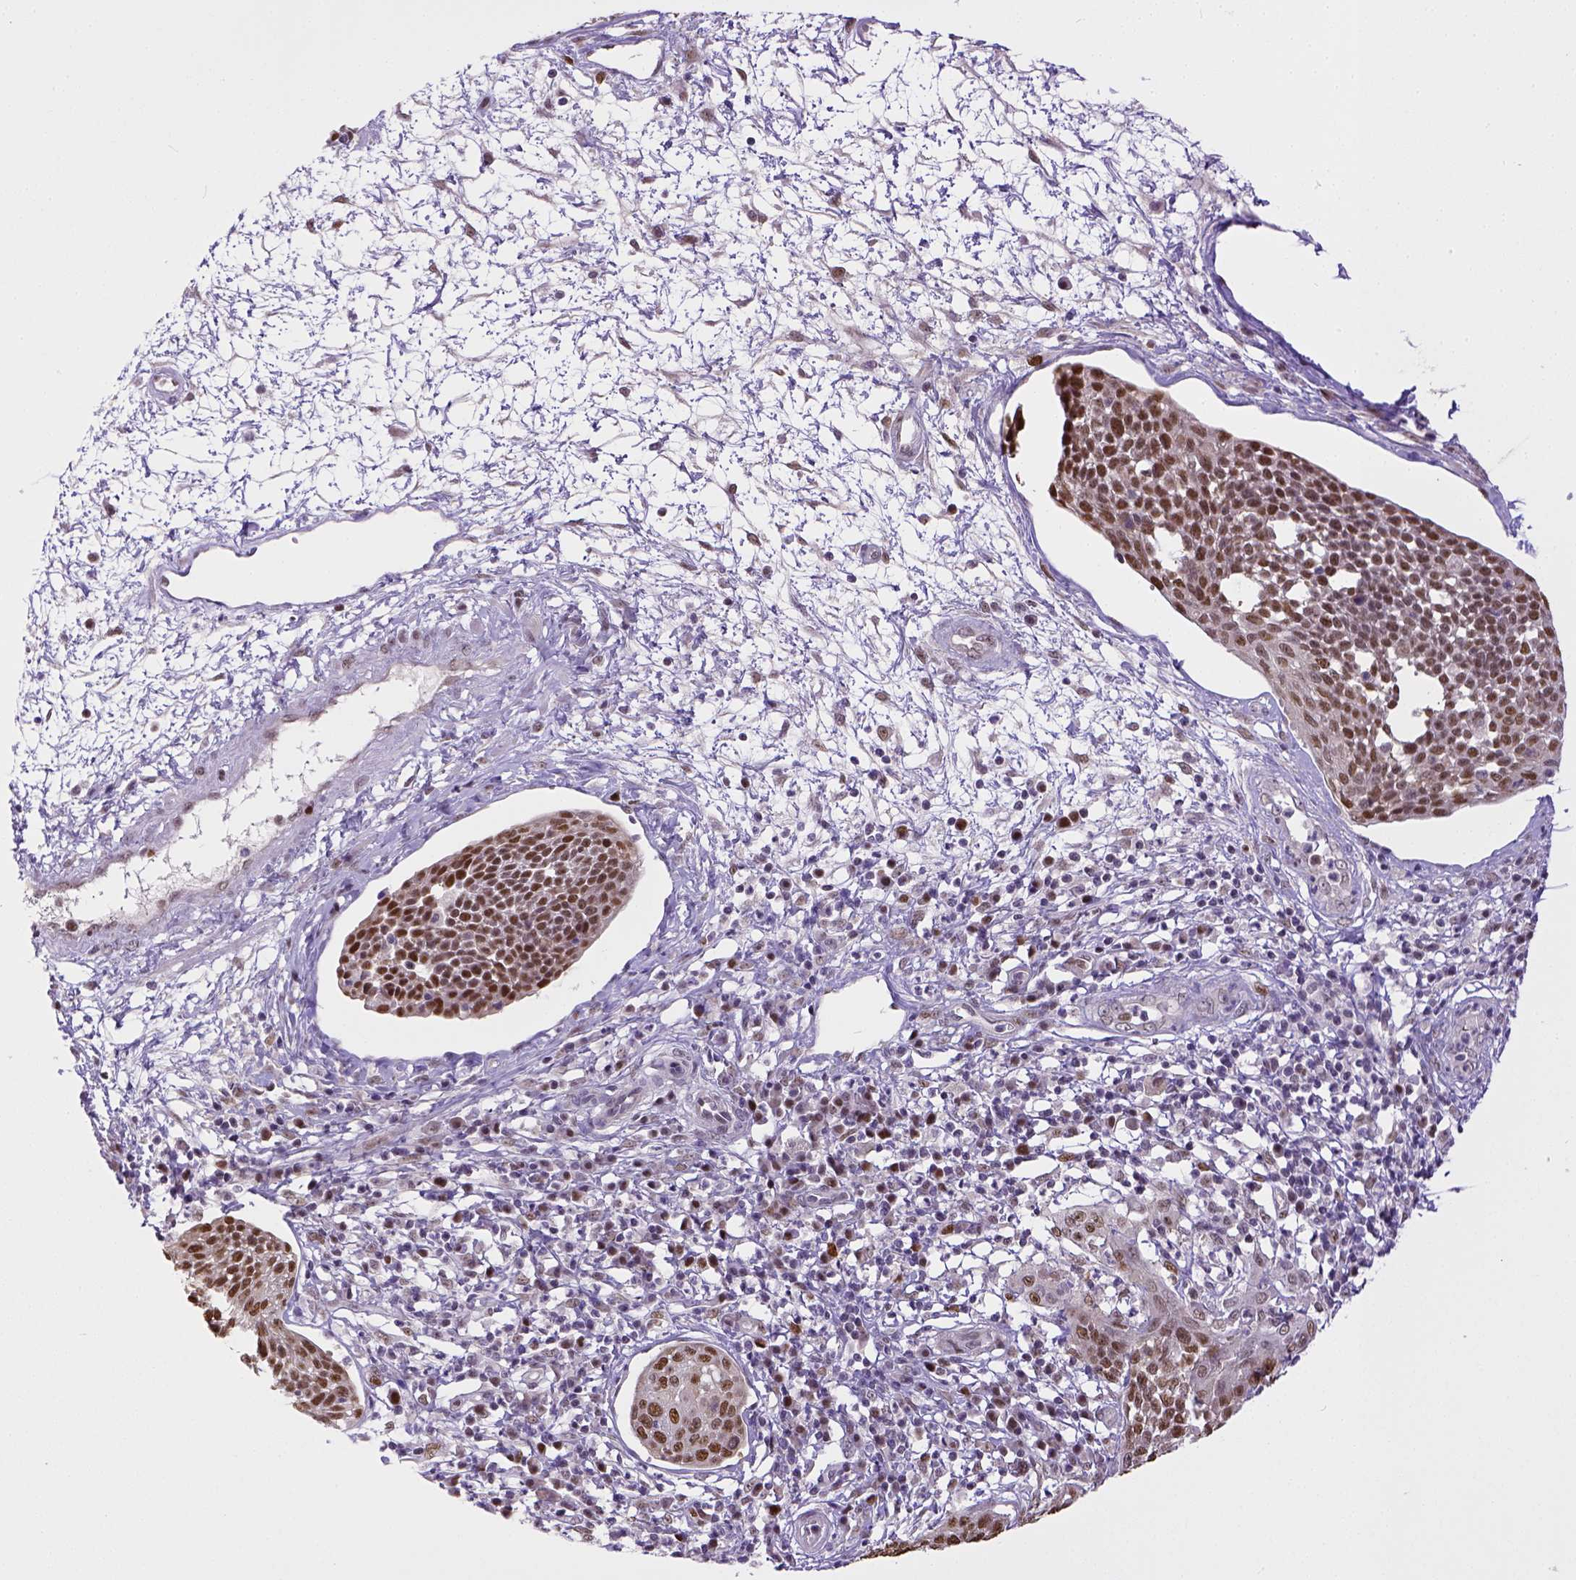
{"staining": {"intensity": "moderate", "quantity": ">75%", "location": "nuclear"}, "tissue": "cervical cancer", "cell_type": "Tumor cells", "image_type": "cancer", "snomed": [{"axis": "morphology", "description": "Squamous cell carcinoma, NOS"}, {"axis": "topography", "description": "Cervix"}], "caption": "A high-resolution micrograph shows immunohistochemistry staining of cervical squamous cell carcinoma, which reveals moderate nuclear expression in approximately >75% of tumor cells. Using DAB (brown) and hematoxylin (blue) stains, captured at high magnification using brightfield microscopy.", "gene": "ERCC1", "patient": {"sex": "female", "age": 34}}